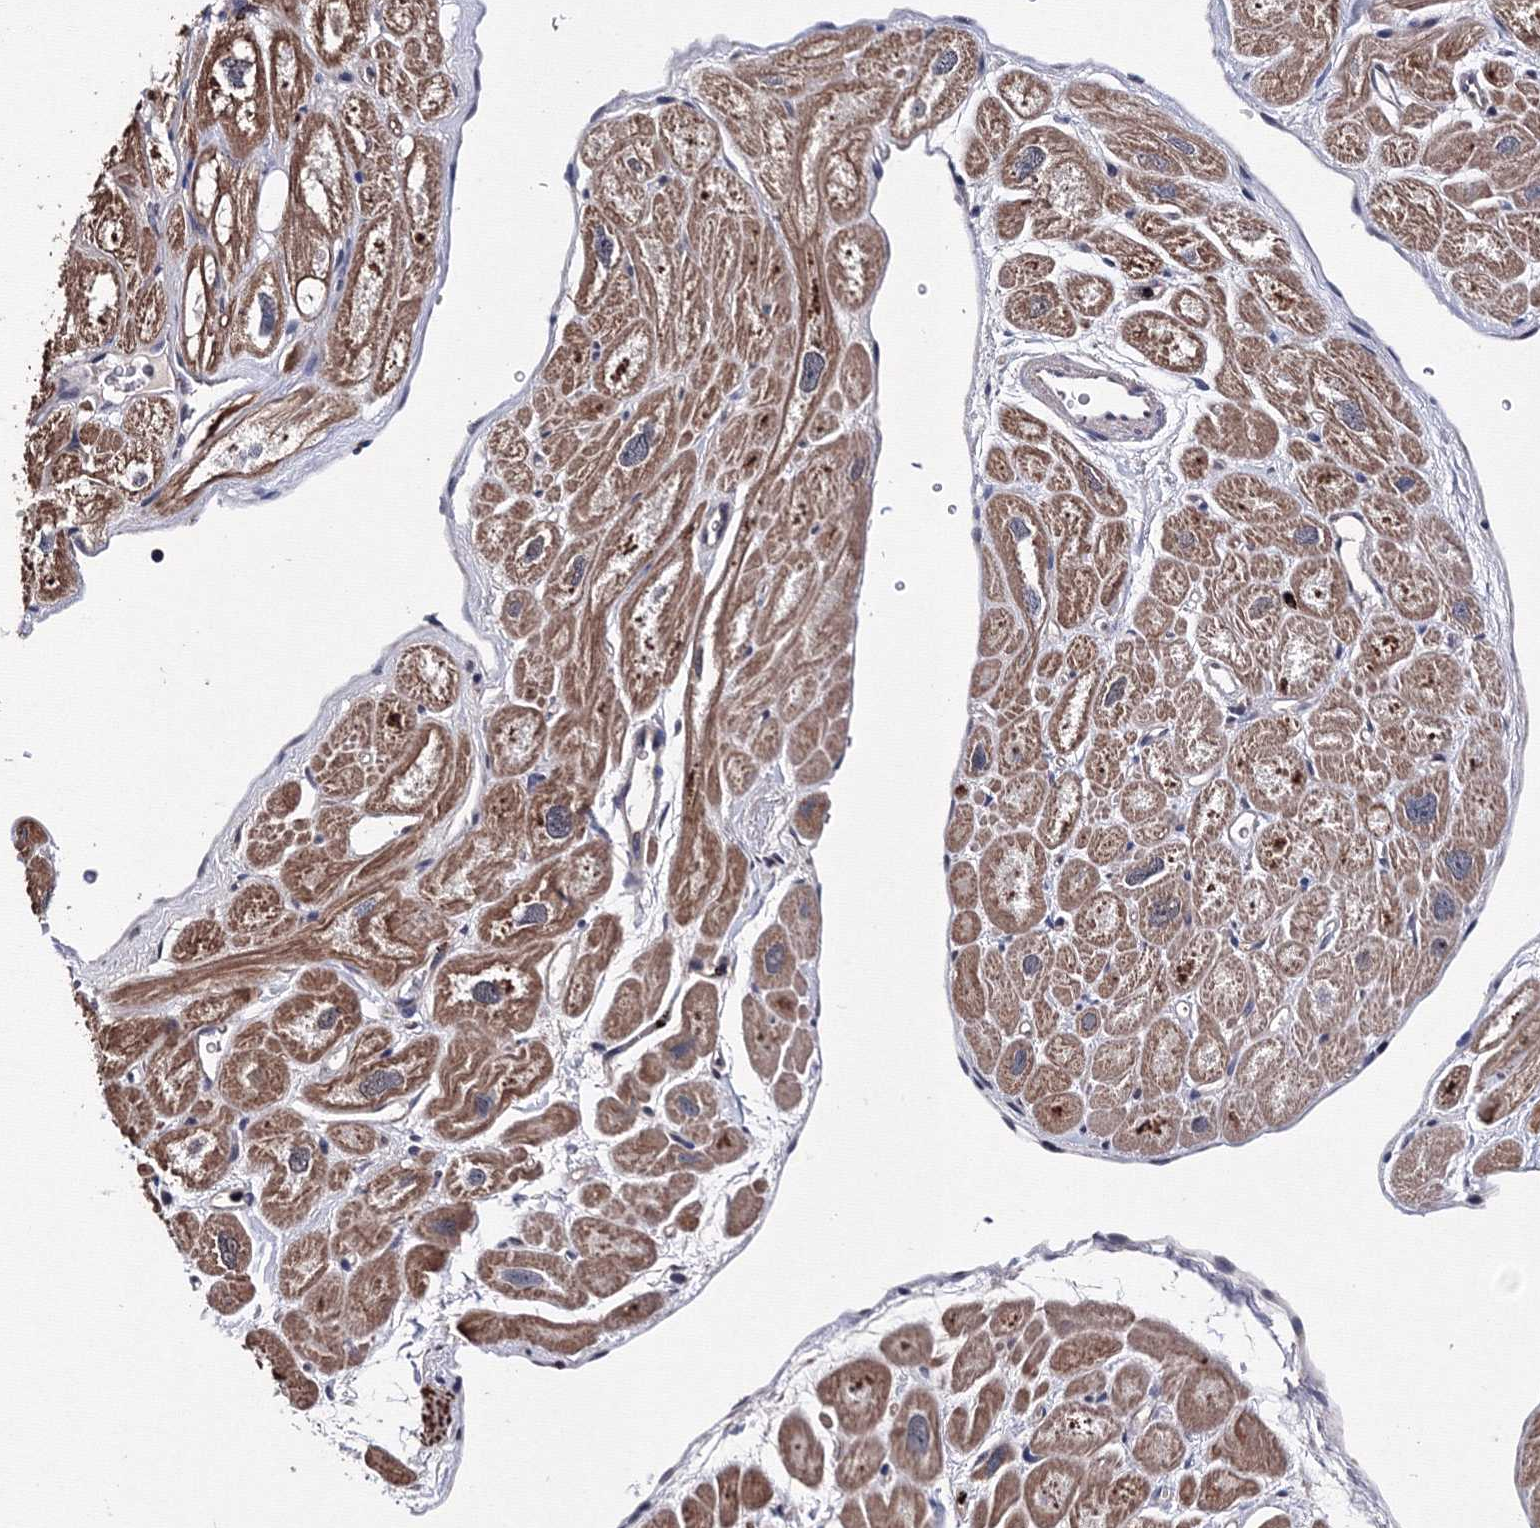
{"staining": {"intensity": "moderate", "quantity": ">75%", "location": "cytoplasmic/membranous"}, "tissue": "heart muscle", "cell_type": "Cardiomyocytes", "image_type": "normal", "snomed": [{"axis": "morphology", "description": "Normal tissue, NOS"}, {"axis": "topography", "description": "Heart"}], "caption": "Protein expression by immunohistochemistry demonstrates moderate cytoplasmic/membranous positivity in approximately >75% of cardiomyocytes in normal heart muscle.", "gene": "PHYKPL", "patient": {"sex": "male", "age": 49}}